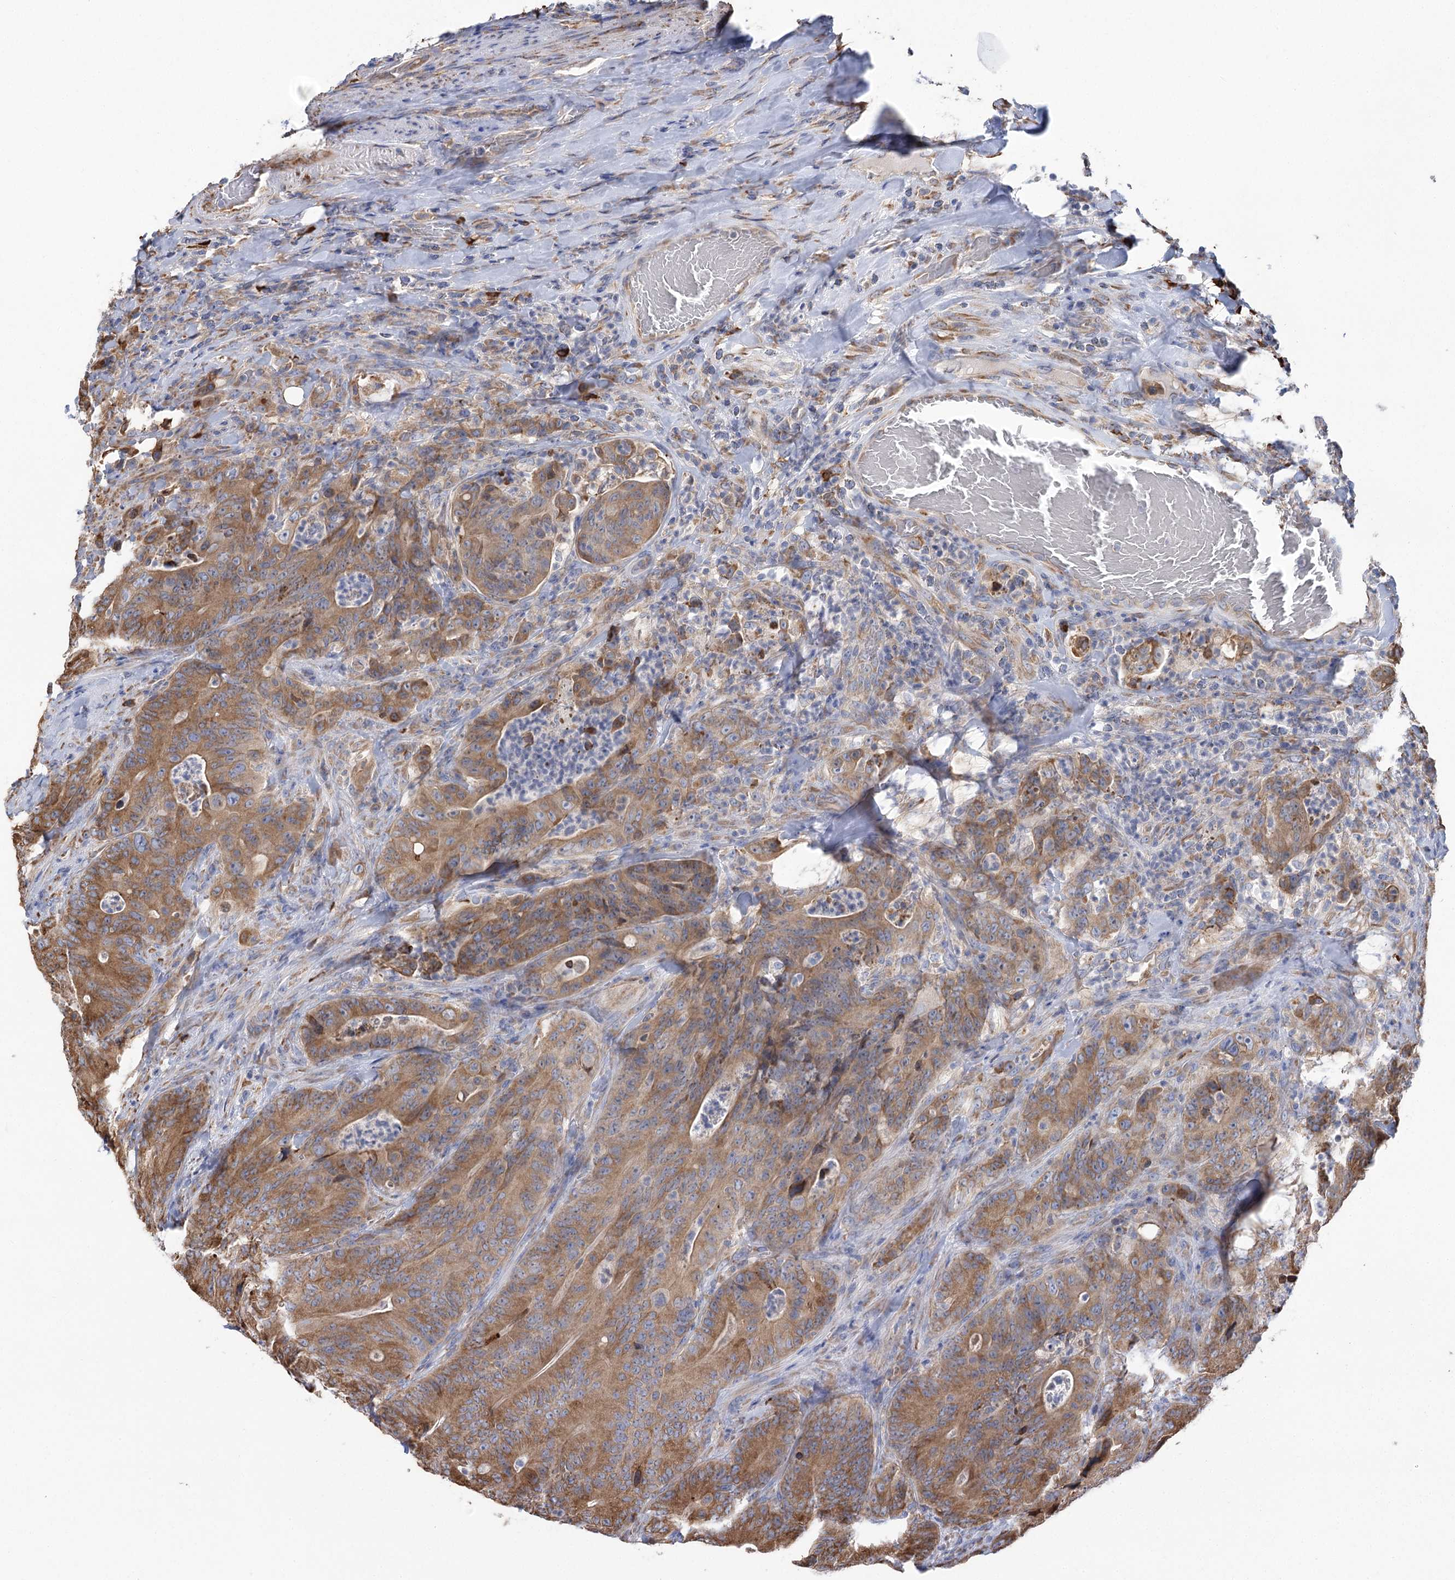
{"staining": {"intensity": "moderate", "quantity": ">75%", "location": "cytoplasmic/membranous"}, "tissue": "colorectal cancer", "cell_type": "Tumor cells", "image_type": "cancer", "snomed": [{"axis": "morphology", "description": "Normal tissue, NOS"}, {"axis": "topography", "description": "Colon"}], "caption": "This histopathology image demonstrates immunohistochemistry staining of colorectal cancer, with medium moderate cytoplasmic/membranous staining in approximately >75% of tumor cells.", "gene": "METTL24", "patient": {"sex": "female", "age": 82}}